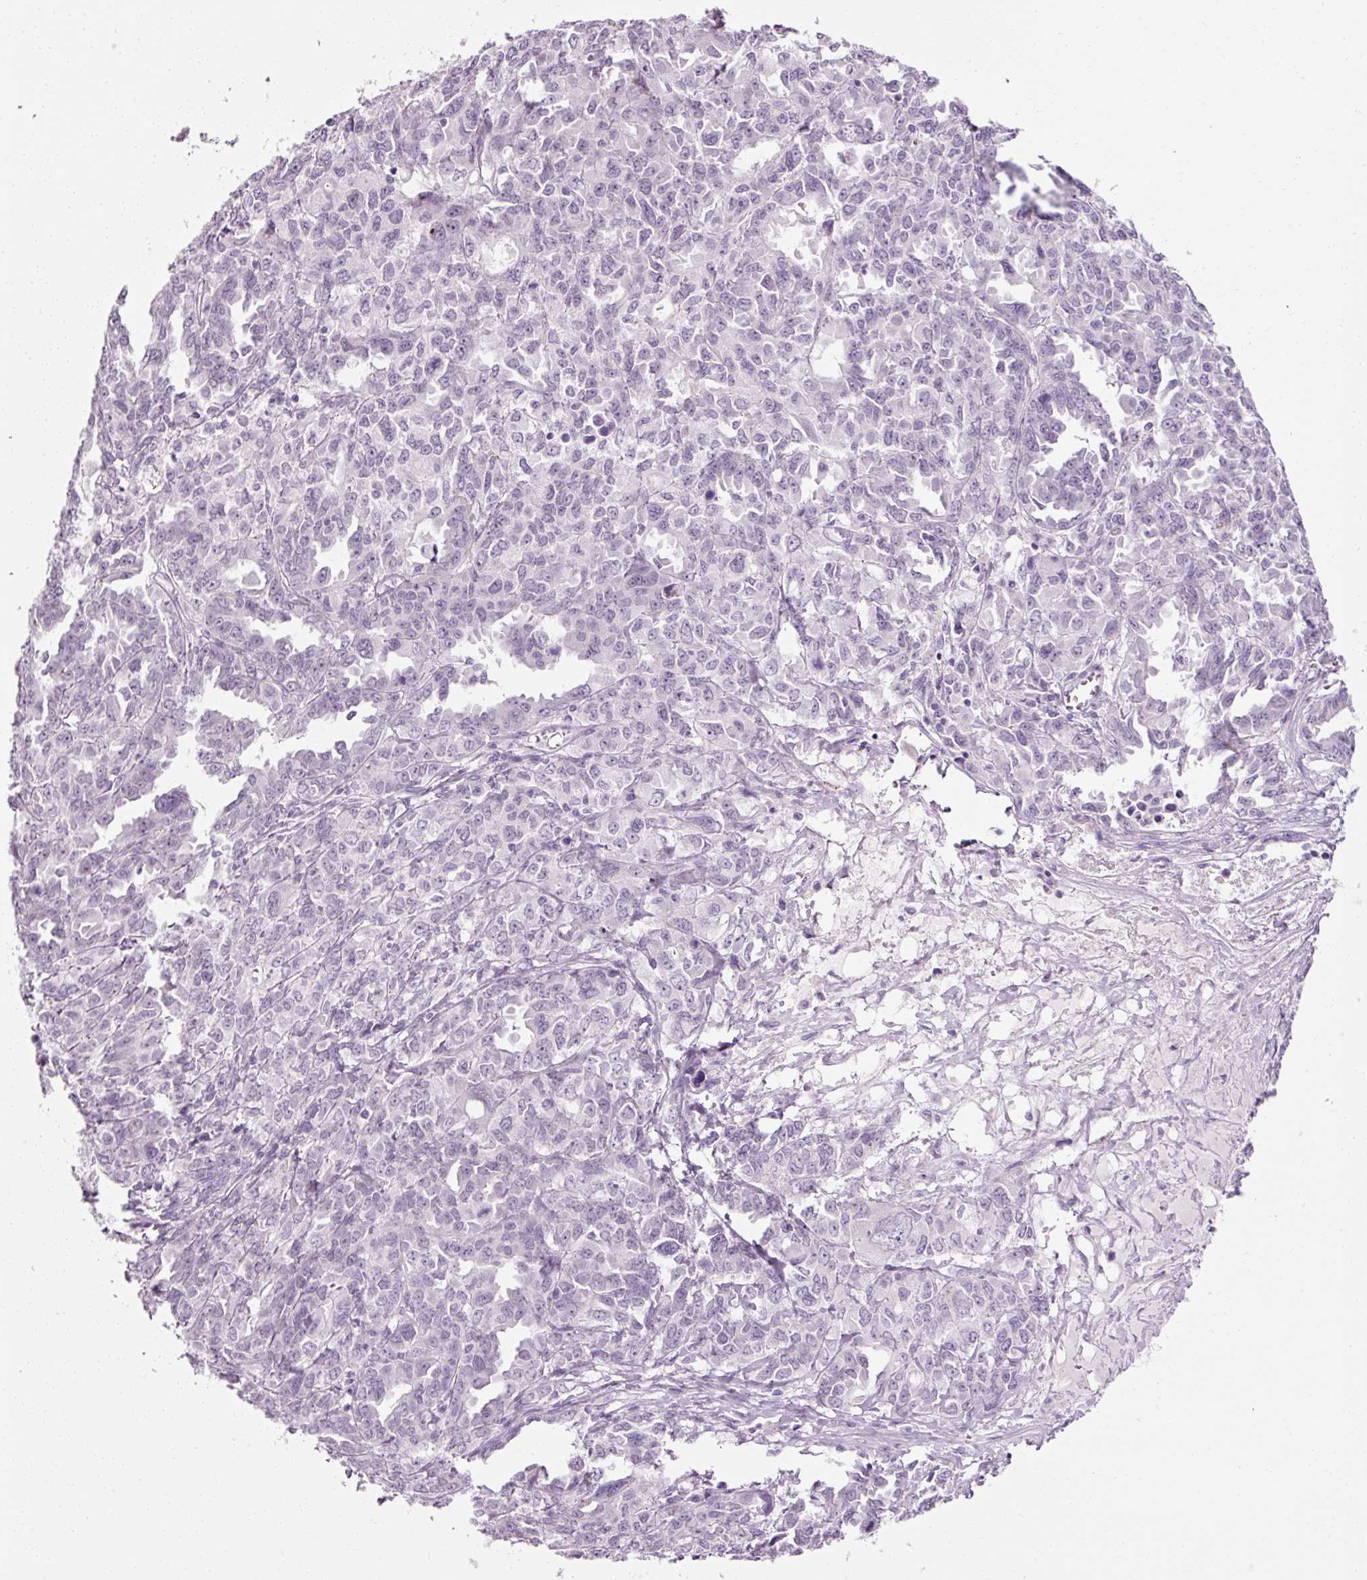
{"staining": {"intensity": "negative", "quantity": "none", "location": "none"}, "tissue": "ovarian cancer", "cell_type": "Tumor cells", "image_type": "cancer", "snomed": [{"axis": "morphology", "description": "Adenocarcinoma, NOS"}, {"axis": "morphology", "description": "Carcinoma, endometroid"}, {"axis": "topography", "description": "Ovary"}], "caption": "IHC micrograph of endometroid carcinoma (ovarian) stained for a protein (brown), which demonstrates no staining in tumor cells.", "gene": "ANKRD20A1", "patient": {"sex": "female", "age": 72}}